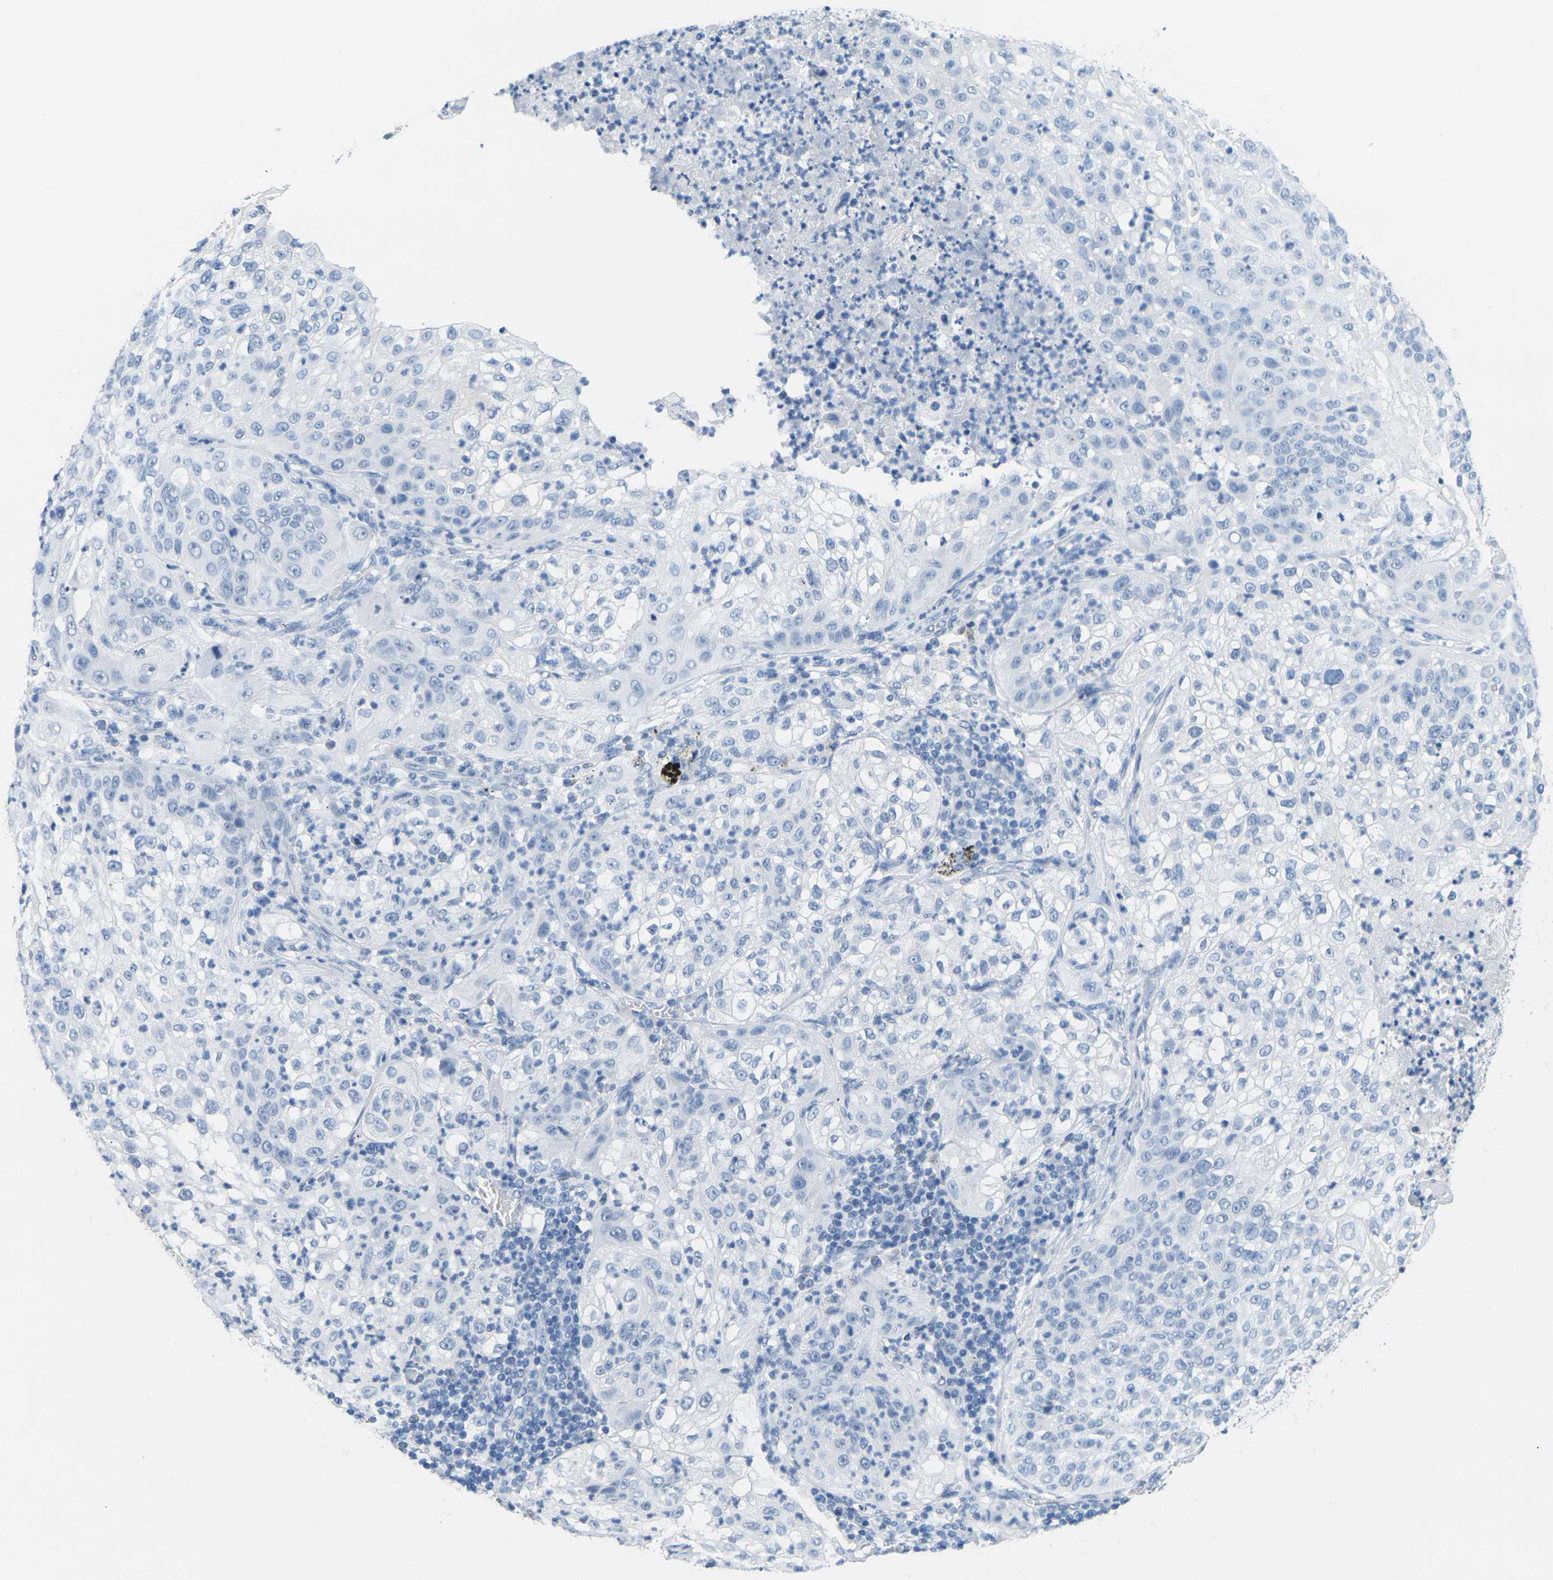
{"staining": {"intensity": "negative", "quantity": "none", "location": "none"}, "tissue": "lung cancer", "cell_type": "Tumor cells", "image_type": "cancer", "snomed": [{"axis": "morphology", "description": "Inflammation, NOS"}, {"axis": "morphology", "description": "Squamous cell carcinoma, NOS"}, {"axis": "topography", "description": "Lymph node"}, {"axis": "topography", "description": "Soft tissue"}, {"axis": "topography", "description": "Lung"}], "caption": "This is an IHC photomicrograph of lung cancer. There is no positivity in tumor cells.", "gene": "CTAG1A", "patient": {"sex": "male", "age": 66}}